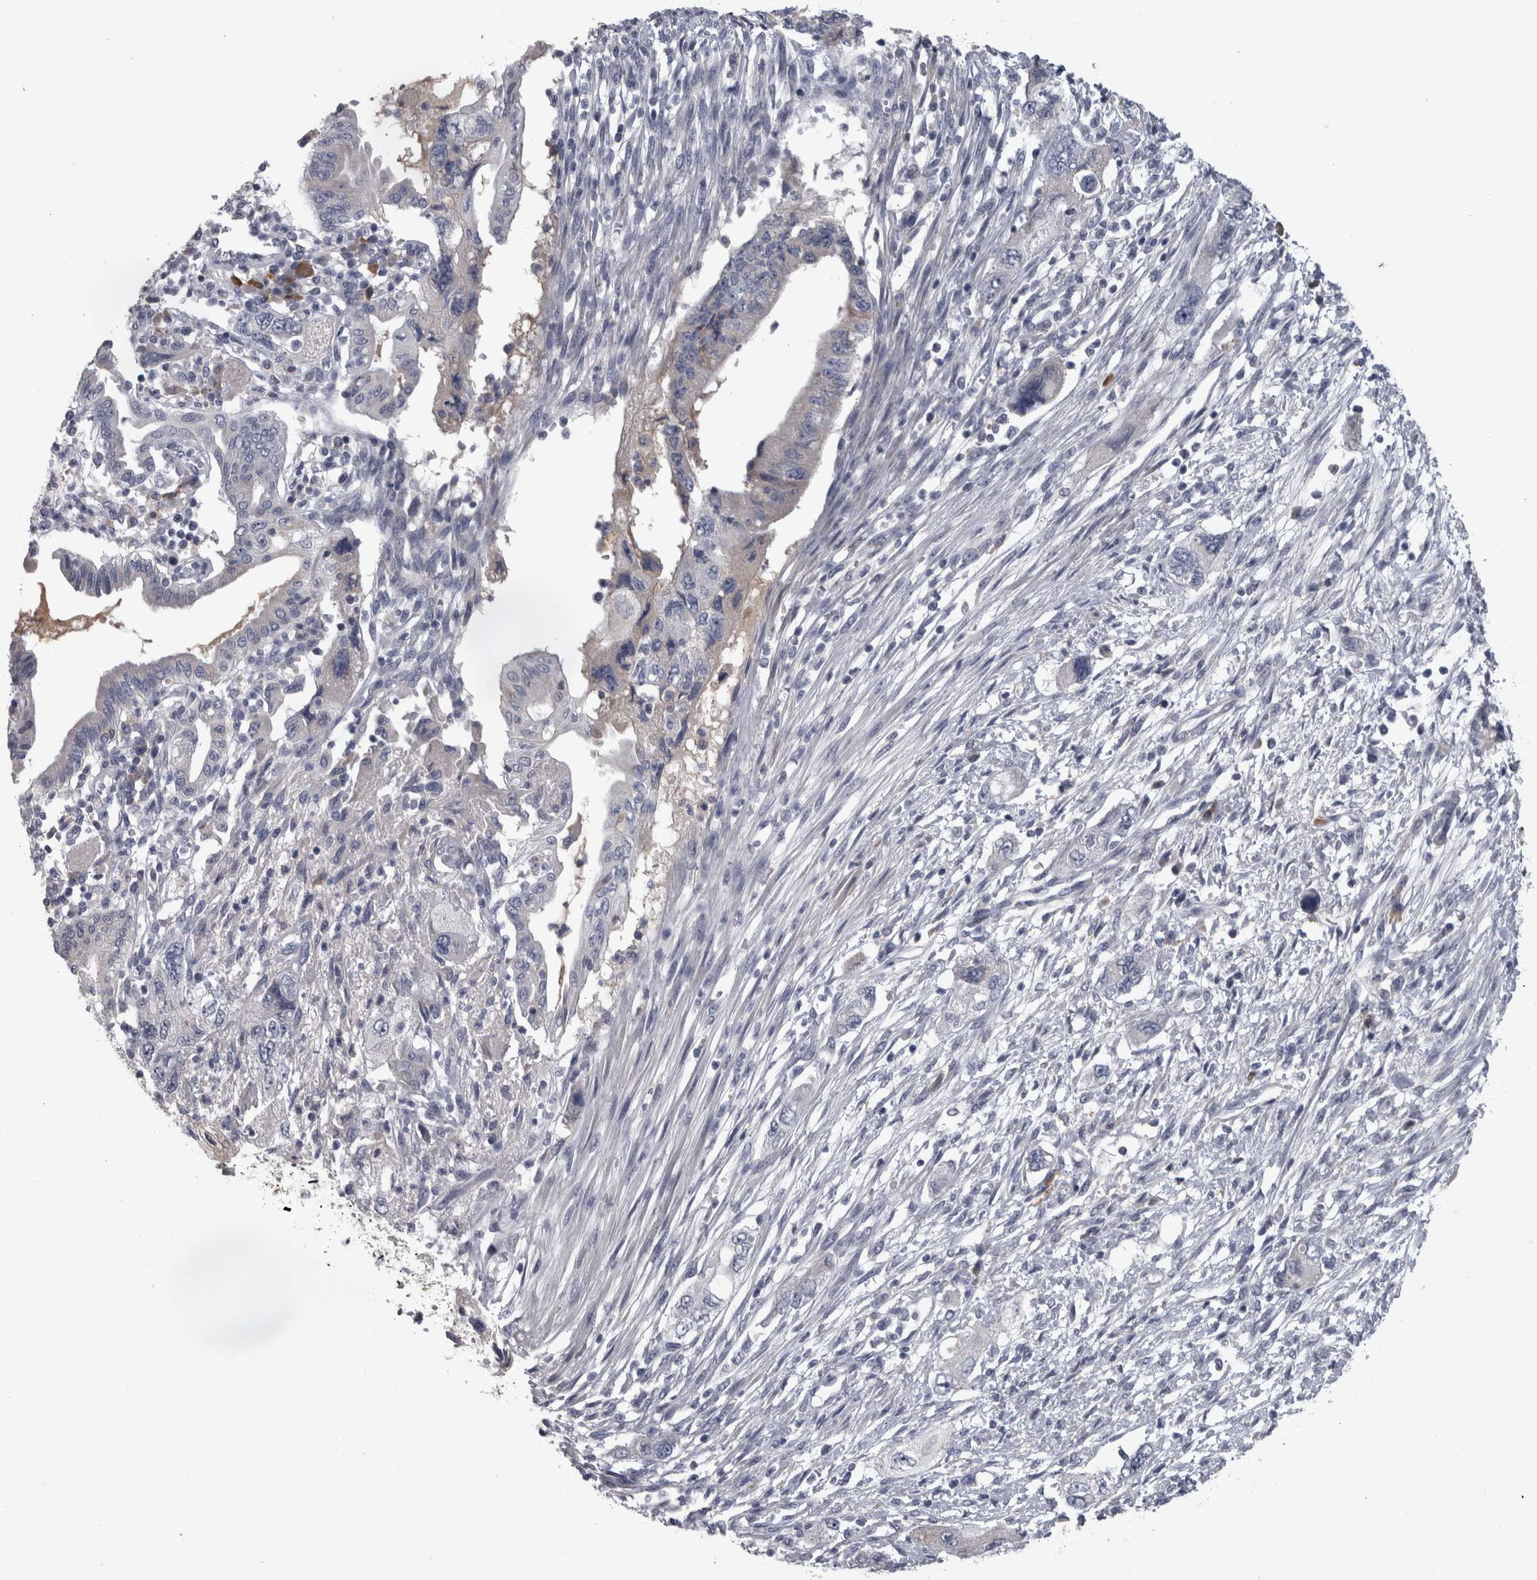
{"staining": {"intensity": "negative", "quantity": "none", "location": "none"}, "tissue": "pancreatic cancer", "cell_type": "Tumor cells", "image_type": "cancer", "snomed": [{"axis": "morphology", "description": "Adenocarcinoma, NOS"}, {"axis": "topography", "description": "Pancreas"}], "caption": "This is an immunohistochemistry (IHC) image of adenocarcinoma (pancreatic). There is no positivity in tumor cells.", "gene": "DBT", "patient": {"sex": "female", "age": 73}}